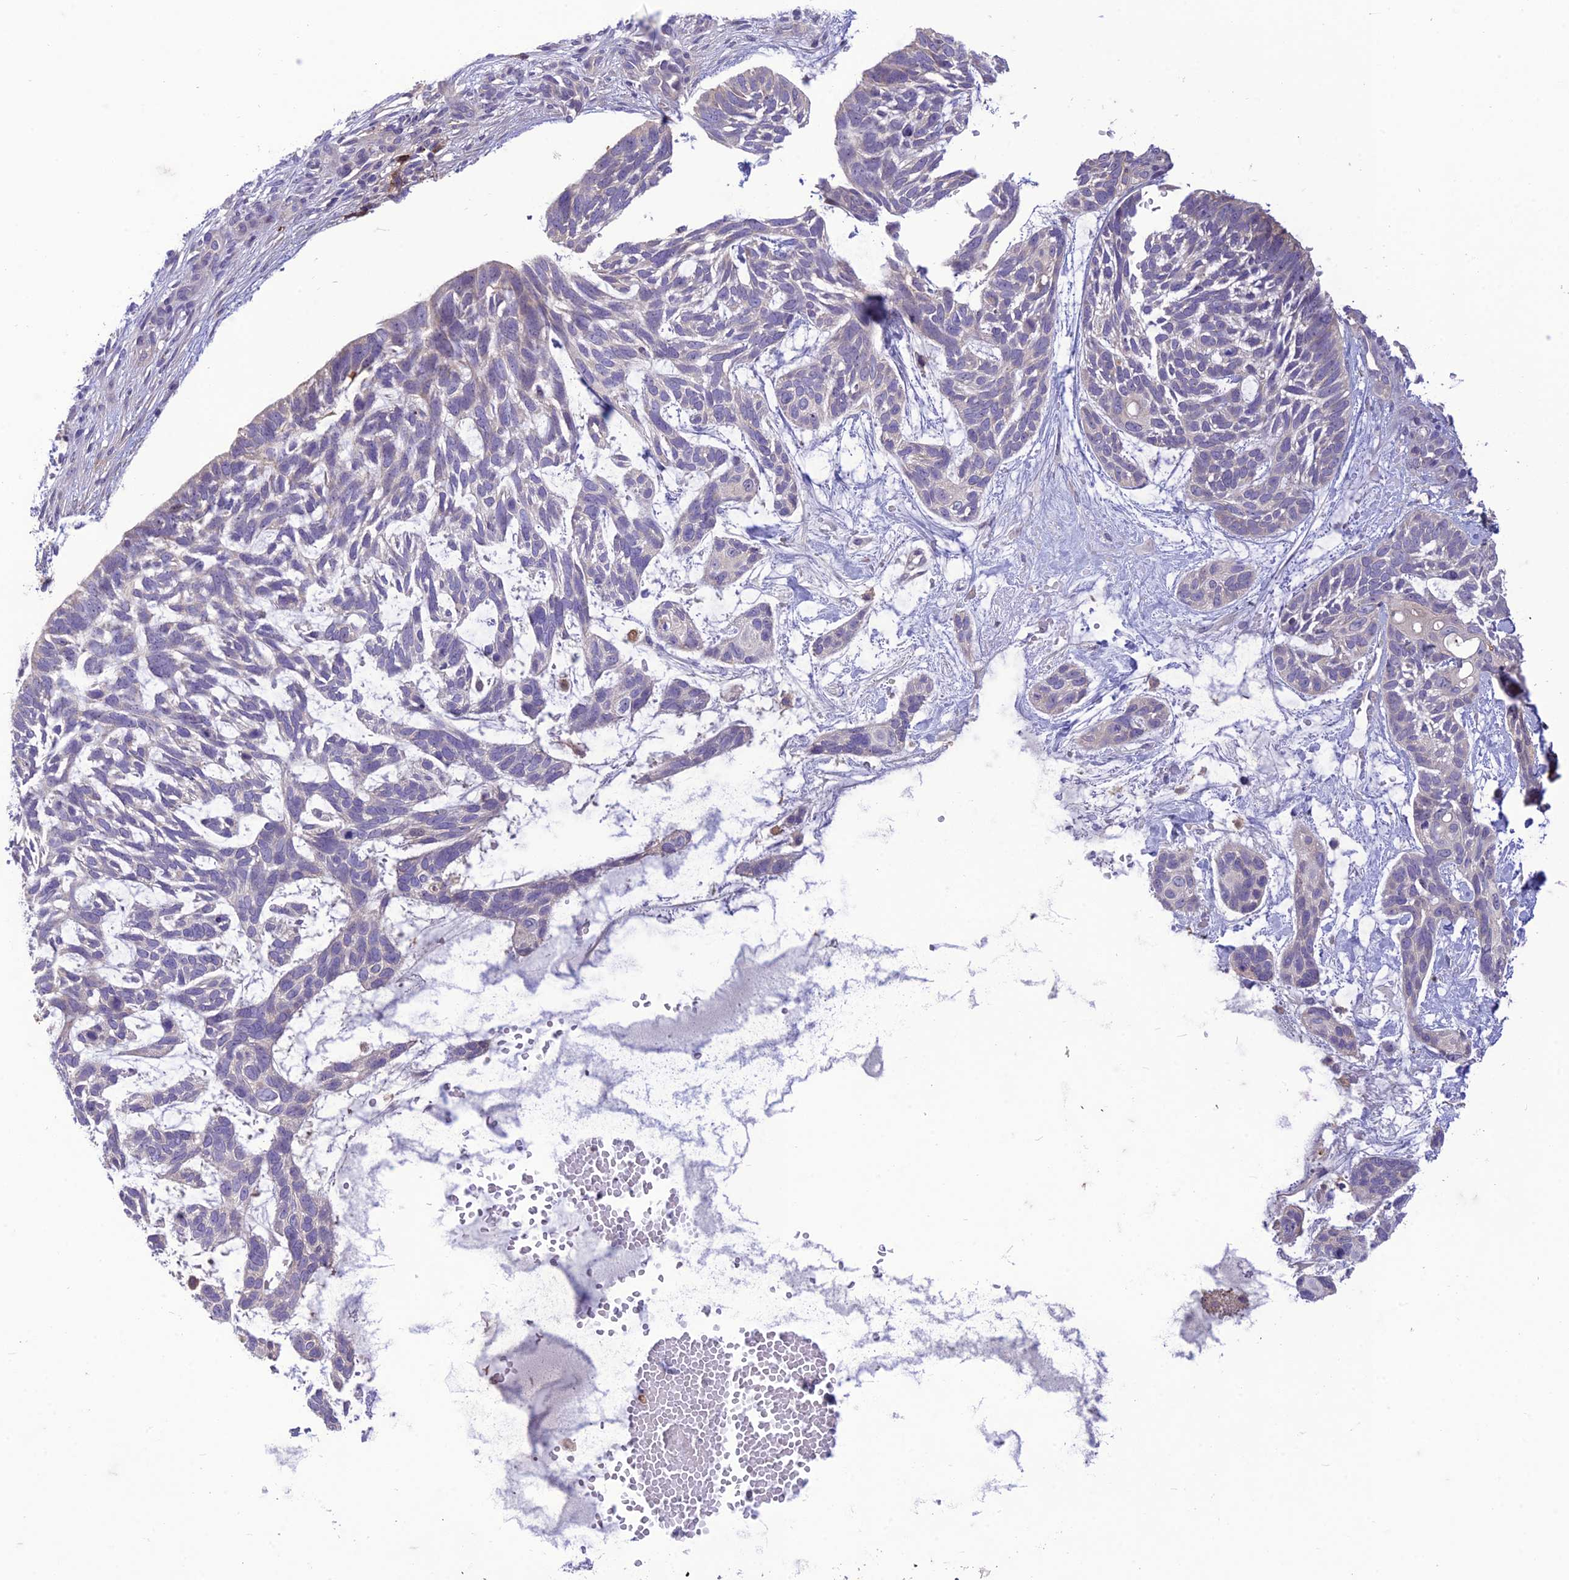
{"staining": {"intensity": "negative", "quantity": "none", "location": "none"}, "tissue": "skin cancer", "cell_type": "Tumor cells", "image_type": "cancer", "snomed": [{"axis": "morphology", "description": "Basal cell carcinoma"}, {"axis": "topography", "description": "Skin"}], "caption": "Immunohistochemical staining of skin cancer exhibits no significant expression in tumor cells.", "gene": "ITGAE", "patient": {"sex": "male", "age": 88}}